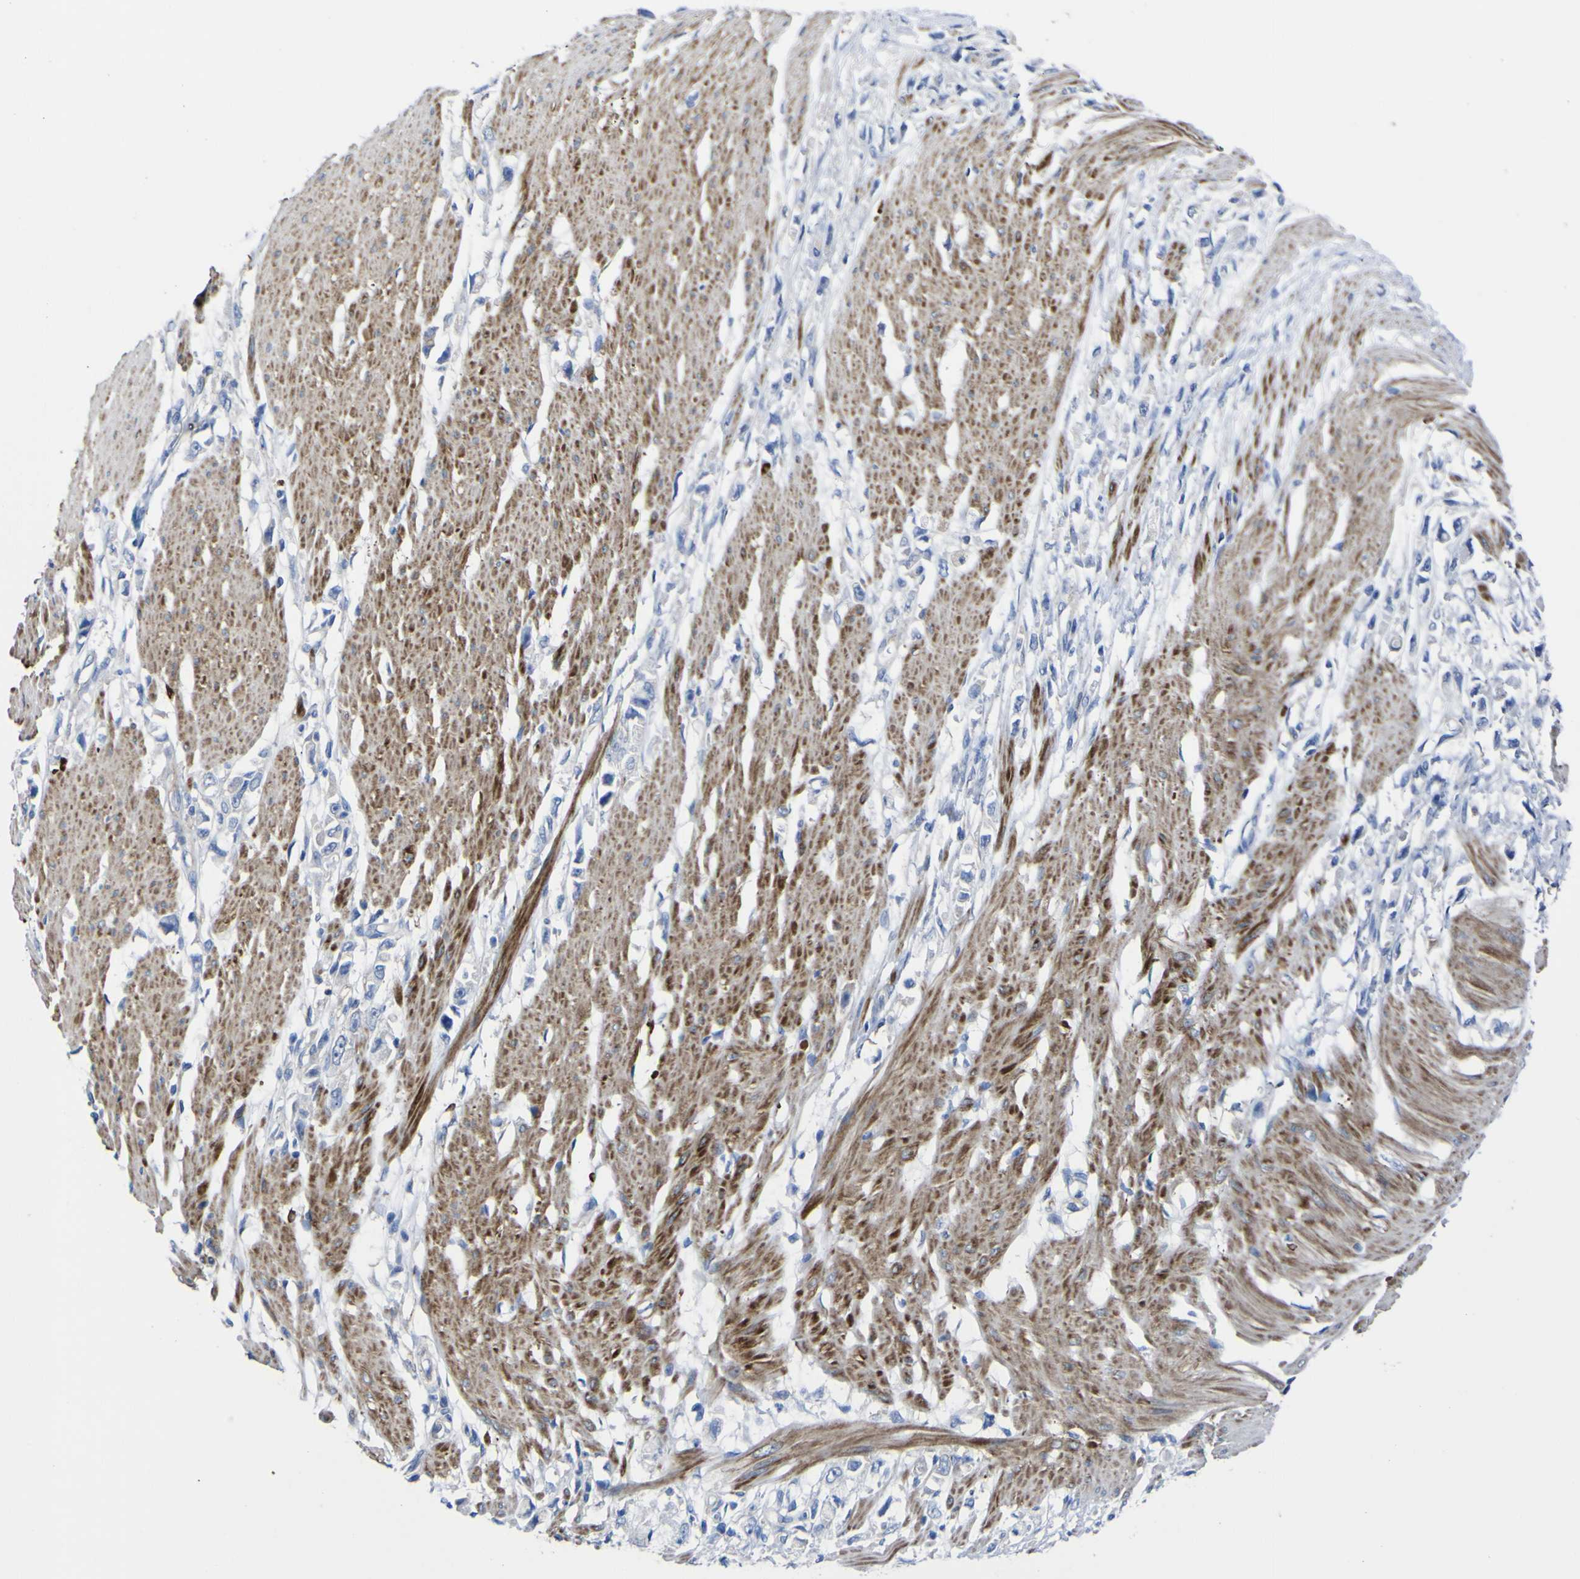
{"staining": {"intensity": "negative", "quantity": "none", "location": "none"}, "tissue": "stomach cancer", "cell_type": "Tumor cells", "image_type": "cancer", "snomed": [{"axis": "morphology", "description": "Adenocarcinoma, NOS"}, {"axis": "topography", "description": "Stomach"}], "caption": "Tumor cells show no significant protein expression in stomach cancer (adenocarcinoma).", "gene": "AGO4", "patient": {"sex": "female", "age": 59}}